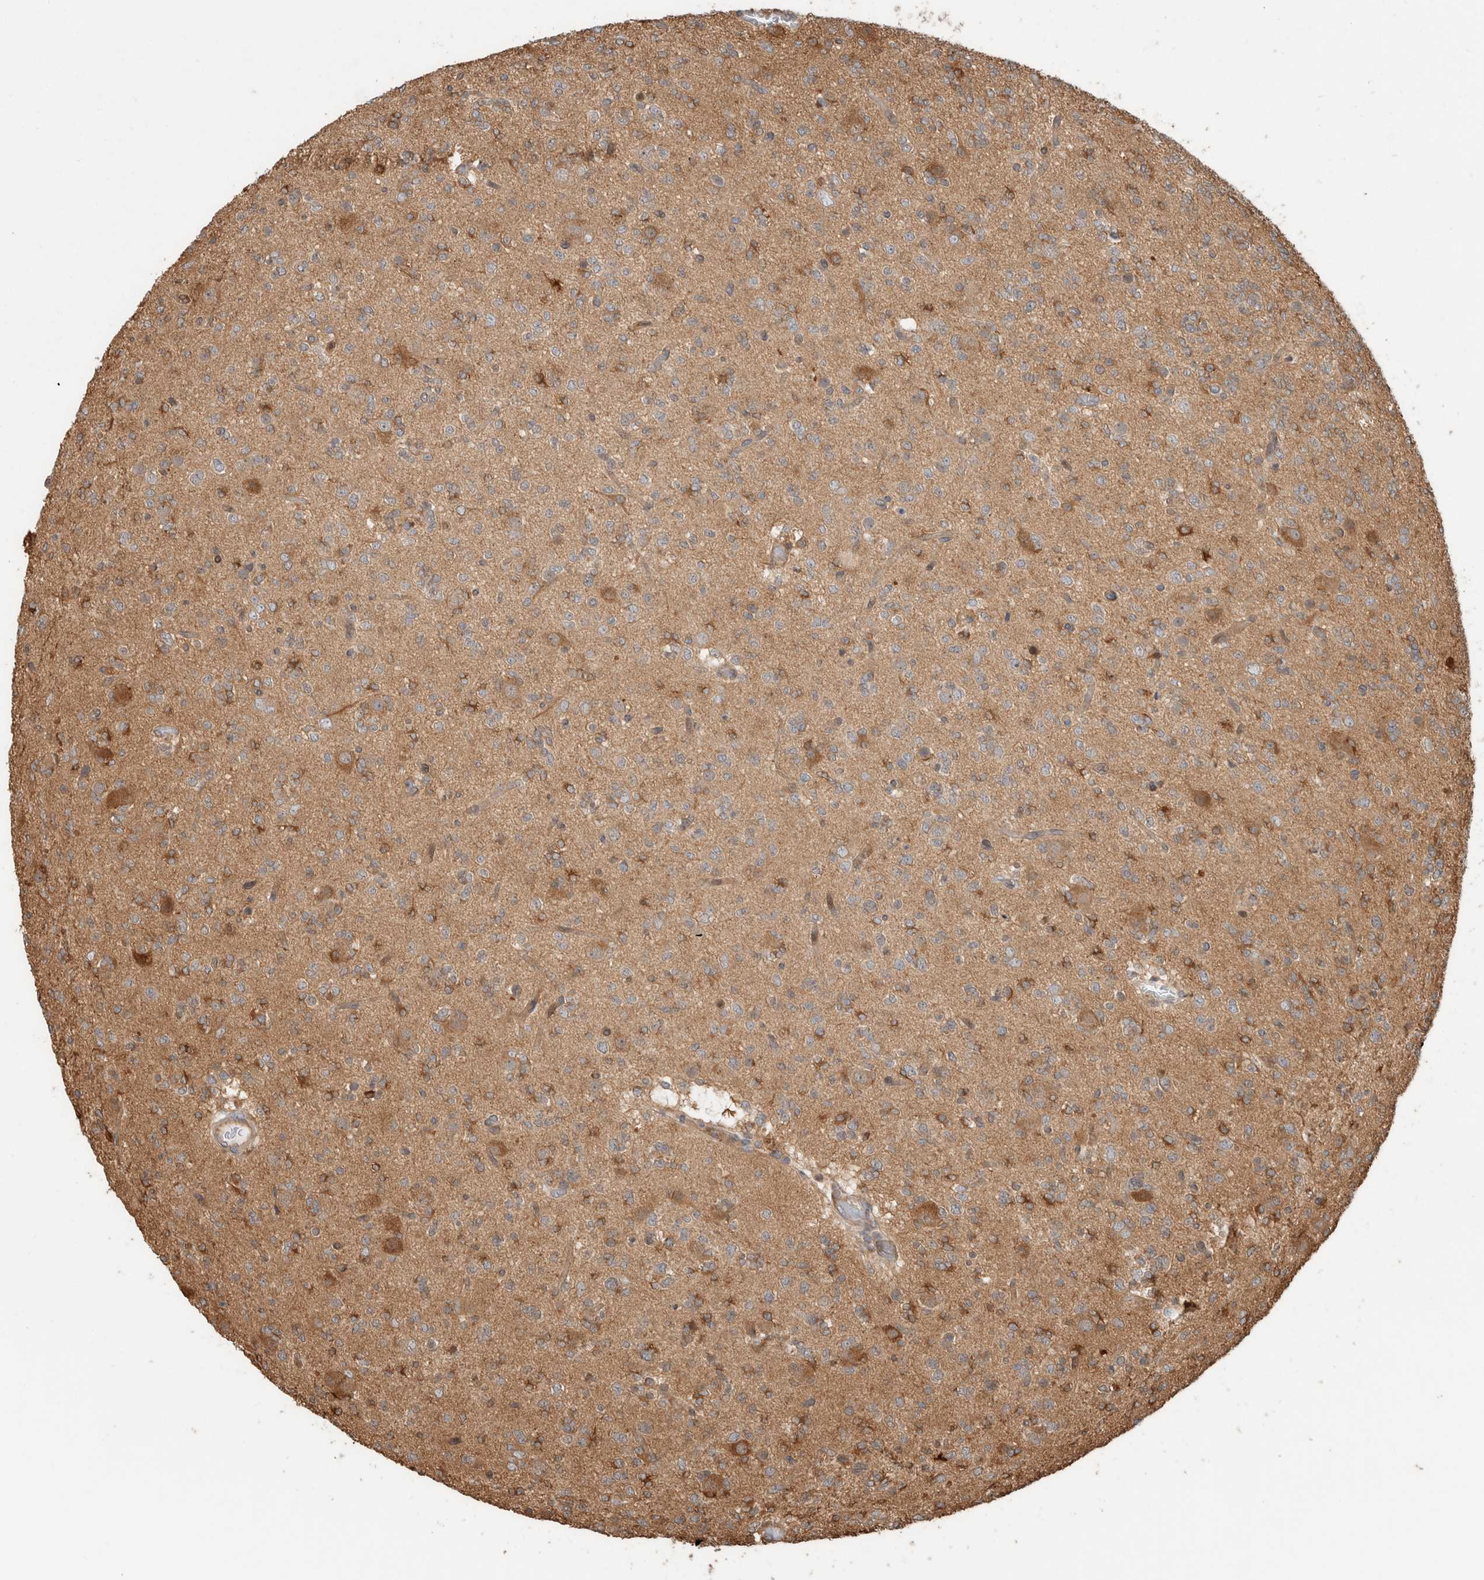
{"staining": {"intensity": "weak", "quantity": ">75%", "location": "cytoplasmic/membranous"}, "tissue": "glioma", "cell_type": "Tumor cells", "image_type": "cancer", "snomed": [{"axis": "morphology", "description": "Glioma, malignant, Low grade"}, {"axis": "topography", "description": "Brain"}], "caption": "An image of malignant glioma (low-grade) stained for a protein displays weak cytoplasmic/membranous brown staining in tumor cells.", "gene": "CNTROB", "patient": {"sex": "male", "age": 38}}